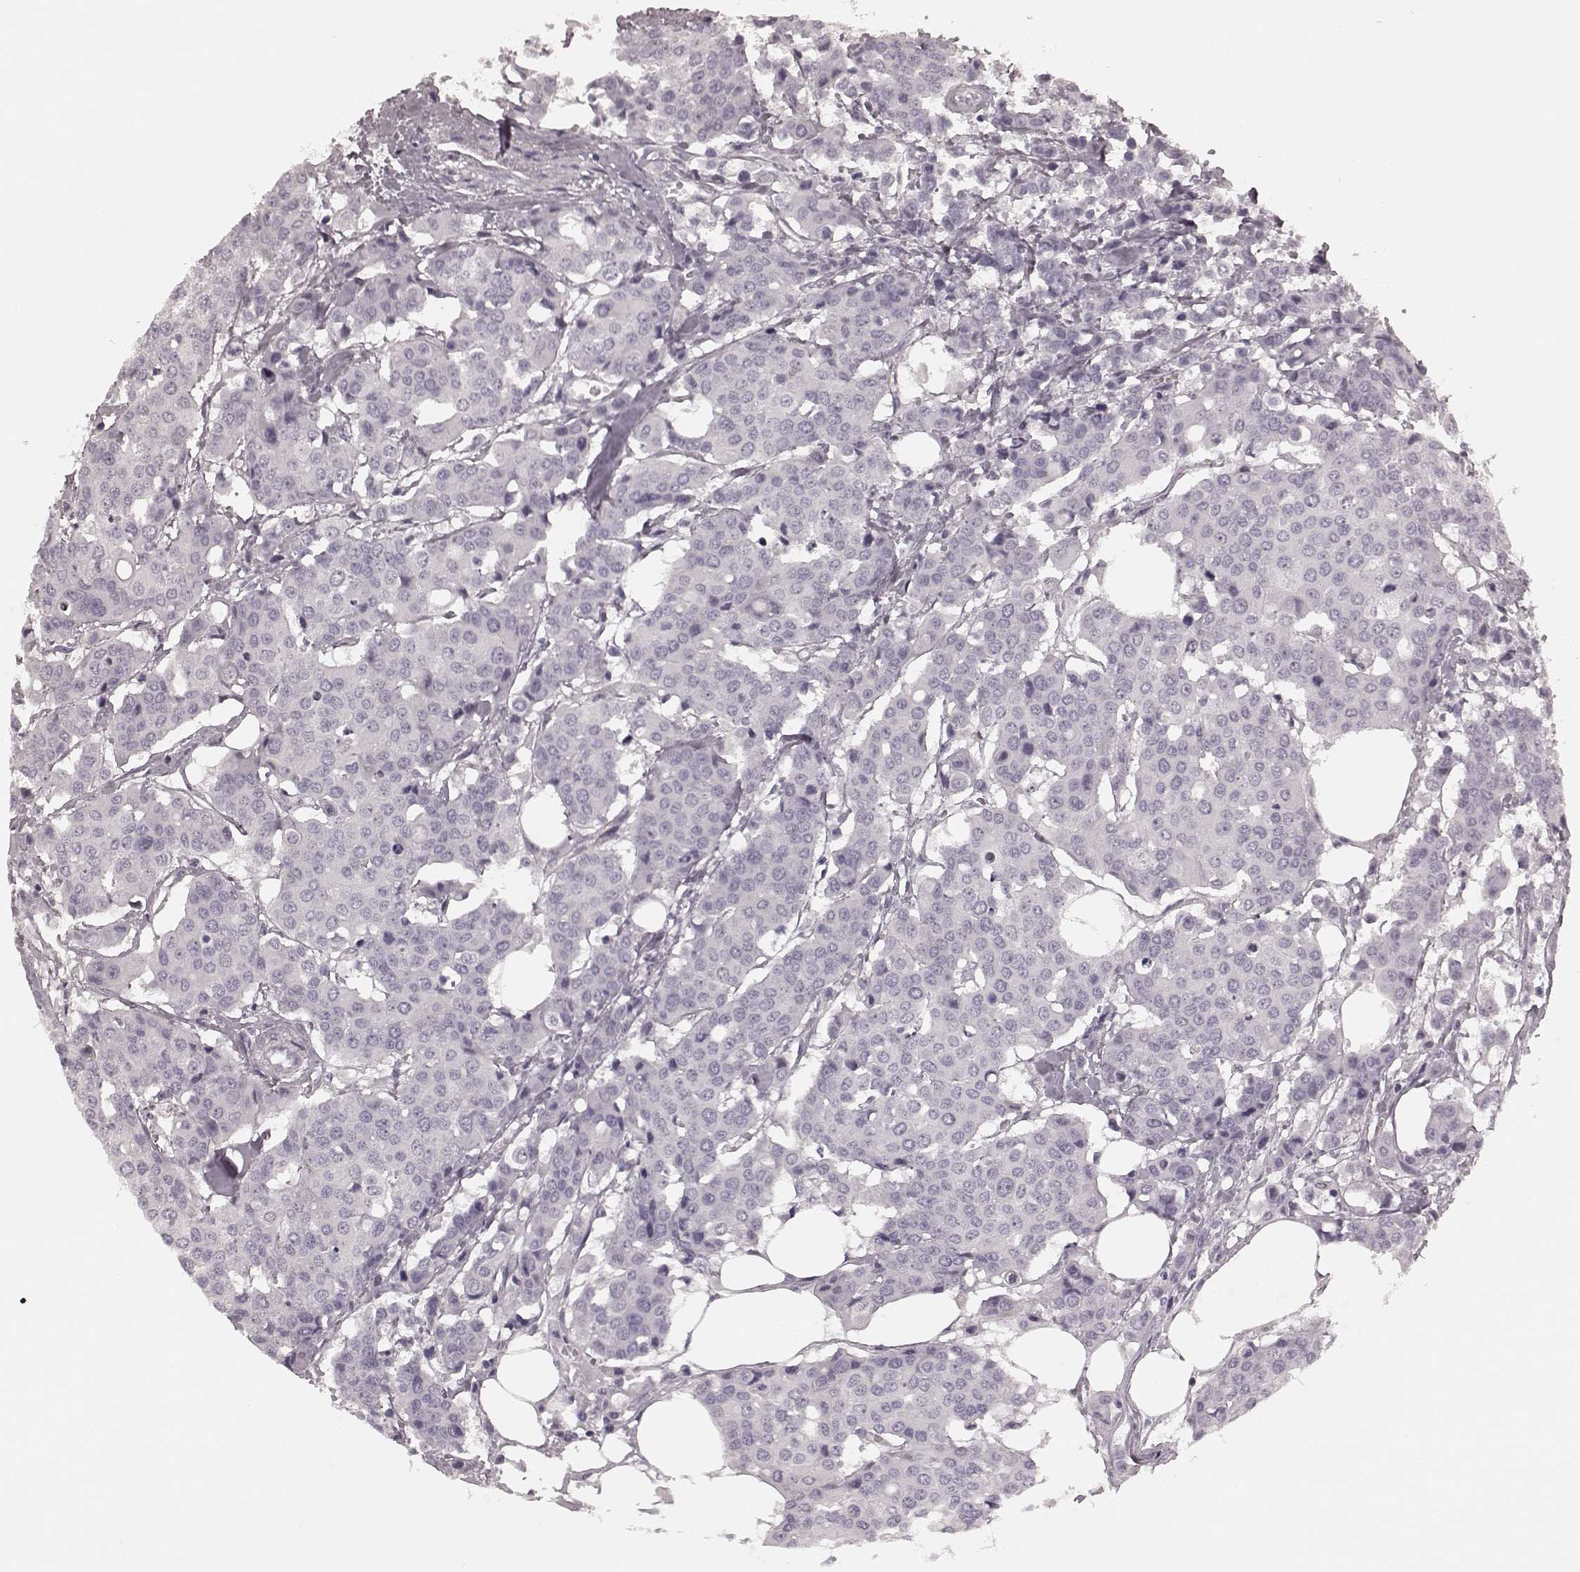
{"staining": {"intensity": "negative", "quantity": "none", "location": "none"}, "tissue": "carcinoid", "cell_type": "Tumor cells", "image_type": "cancer", "snomed": [{"axis": "morphology", "description": "Carcinoid, malignant, NOS"}, {"axis": "topography", "description": "Colon"}], "caption": "Immunohistochemistry (IHC) image of neoplastic tissue: human carcinoid stained with DAB exhibits no significant protein expression in tumor cells.", "gene": "PRKCE", "patient": {"sex": "male", "age": 81}}